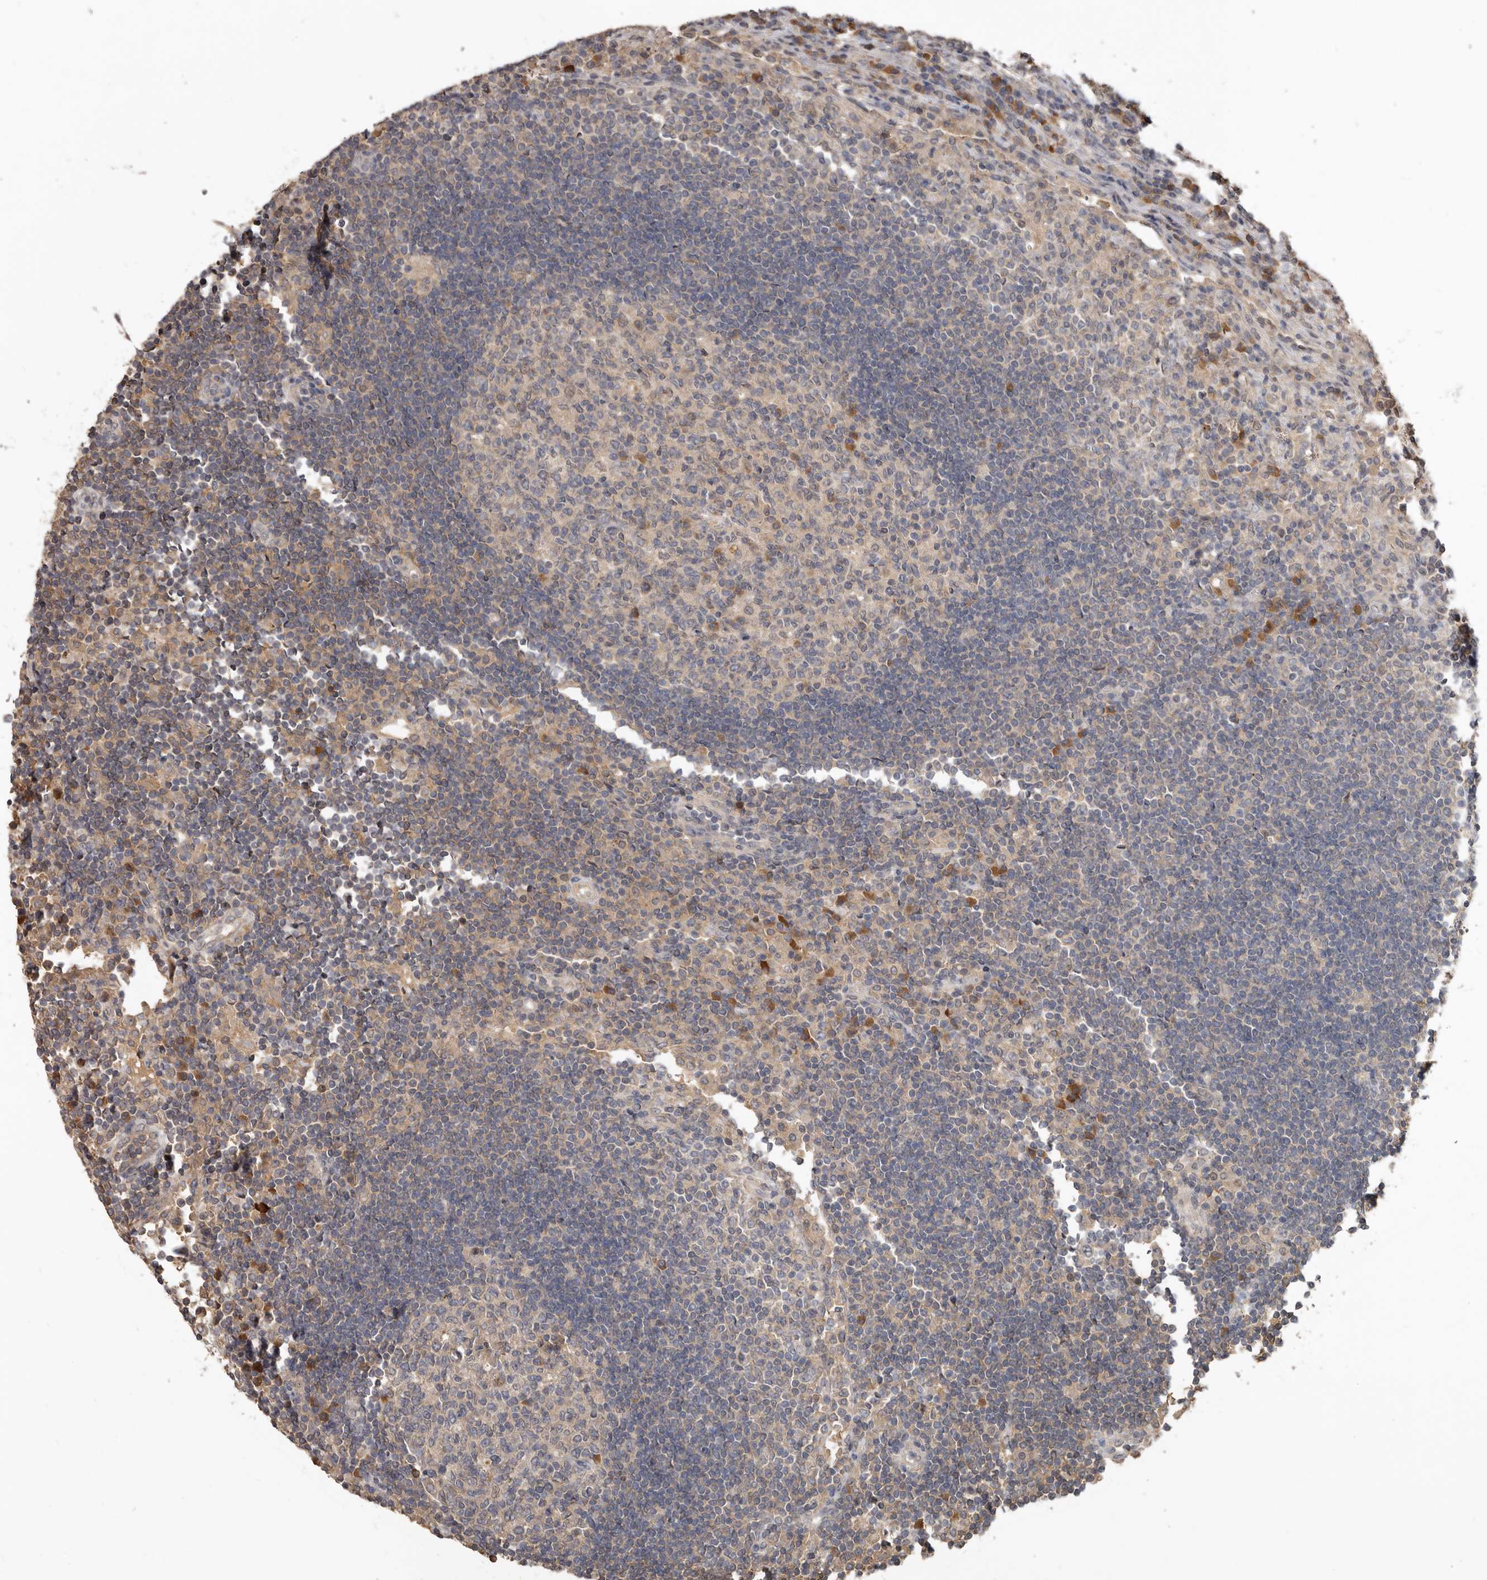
{"staining": {"intensity": "moderate", "quantity": "<25%", "location": "cytoplasmic/membranous"}, "tissue": "lymph node", "cell_type": "Germinal center cells", "image_type": "normal", "snomed": [{"axis": "morphology", "description": "Normal tissue, NOS"}, {"axis": "topography", "description": "Lymph node"}], "caption": "Immunohistochemical staining of normal human lymph node demonstrates low levels of moderate cytoplasmic/membranous positivity in approximately <25% of germinal center cells.", "gene": "NMUR1", "patient": {"sex": "female", "age": 53}}